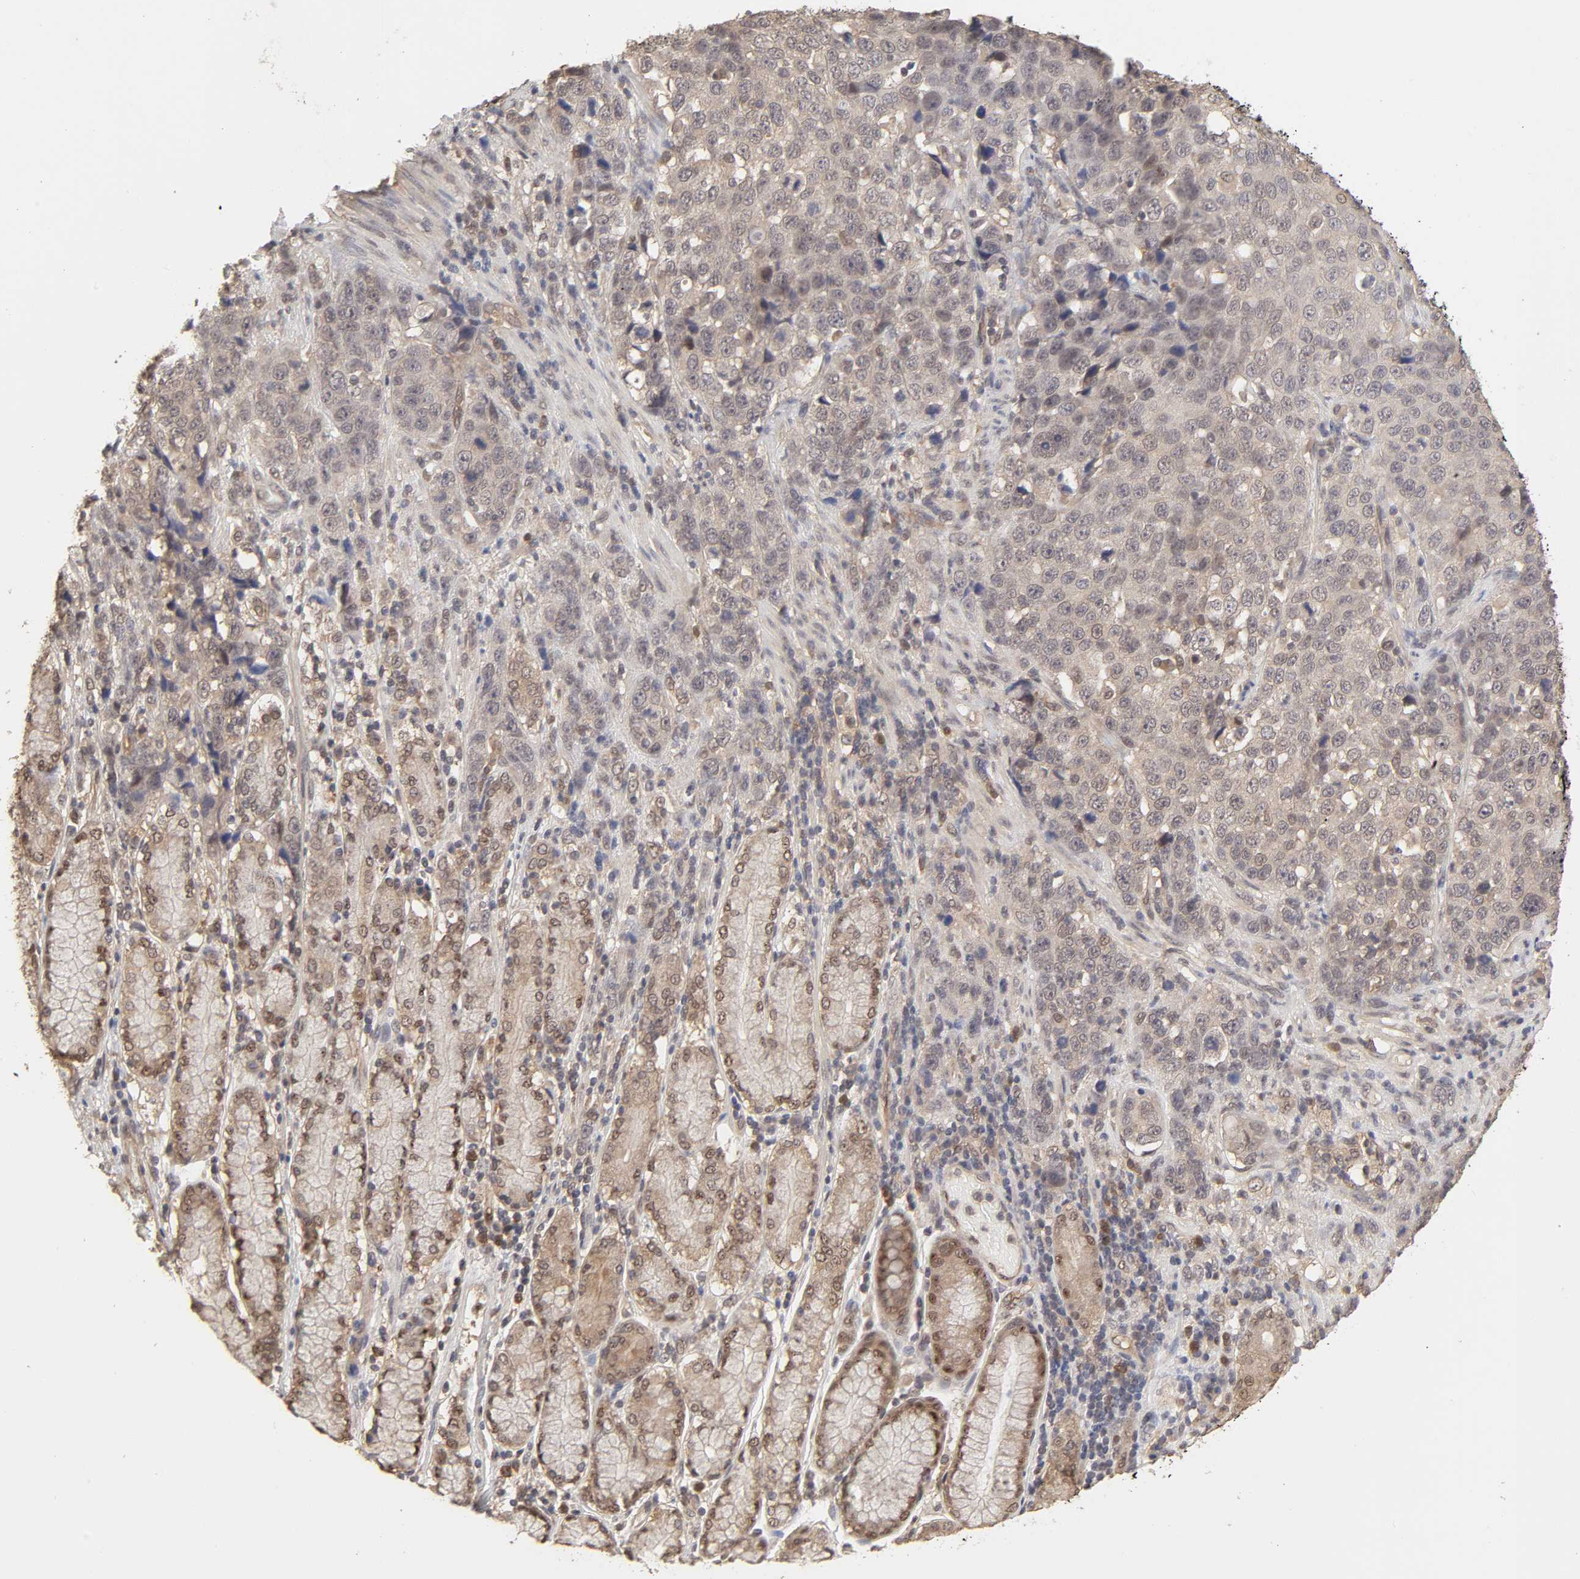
{"staining": {"intensity": "weak", "quantity": "25%-75%", "location": "cytoplasmic/membranous"}, "tissue": "stomach cancer", "cell_type": "Tumor cells", "image_type": "cancer", "snomed": [{"axis": "morphology", "description": "Normal tissue, NOS"}, {"axis": "morphology", "description": "Adenocarcinoma, NOS"}, {"axis": "topography", "description": "Stomach"}], "caption": "Immunohistochemistry of human adenocarcinoma (stomach) displays low levels of weak cytoplasmic/membranous expression in about 25%-75% of tumor cells.", "gene": "MAPK1", "patient": {"sex": "male", "age": 48}}